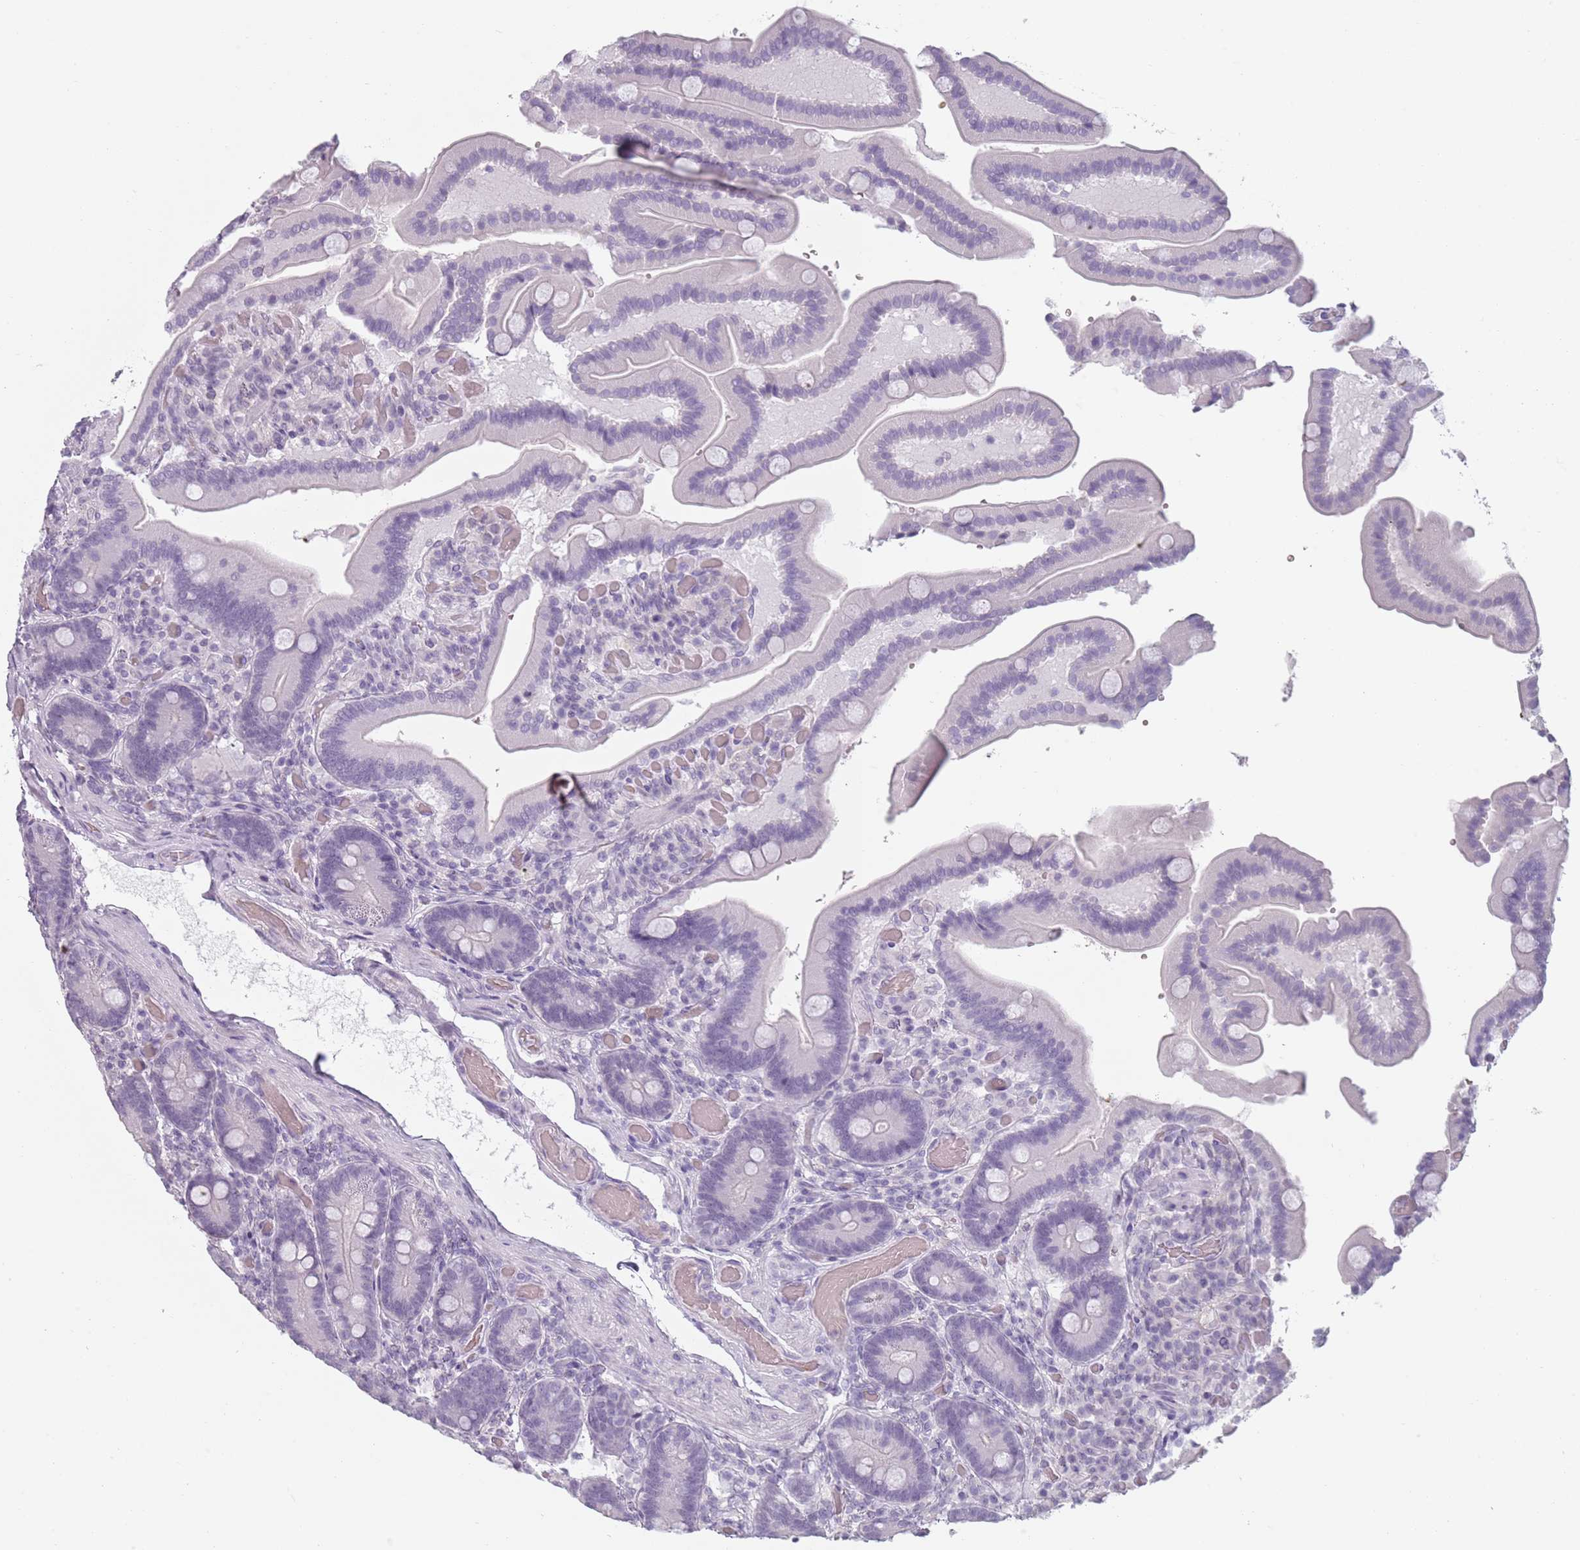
{"staining": {"intensity": "negative", "quantity": "none", "location": "none"}, "tissue": "duodenum", "cell_type": "Glandular cells", "image_type": "normal", "snomed": [{"axis": "morphology", "description": "Normal tissue, NOS"}, {"axis": "topography", "description": "Duodenum"}], "caption": "The immunohistochemistry micrograph has no significant positivity in glandular cells of duodenum. The staining was performed using DAB (3,3'-diaminobenzidine) to visualize the protein expression in brown, while the nuclei were stained in blue with hematoxylin (Magnification: 20x).", "gene": "PIEZO1", "patient": {"sex": "female", "age": 62}}